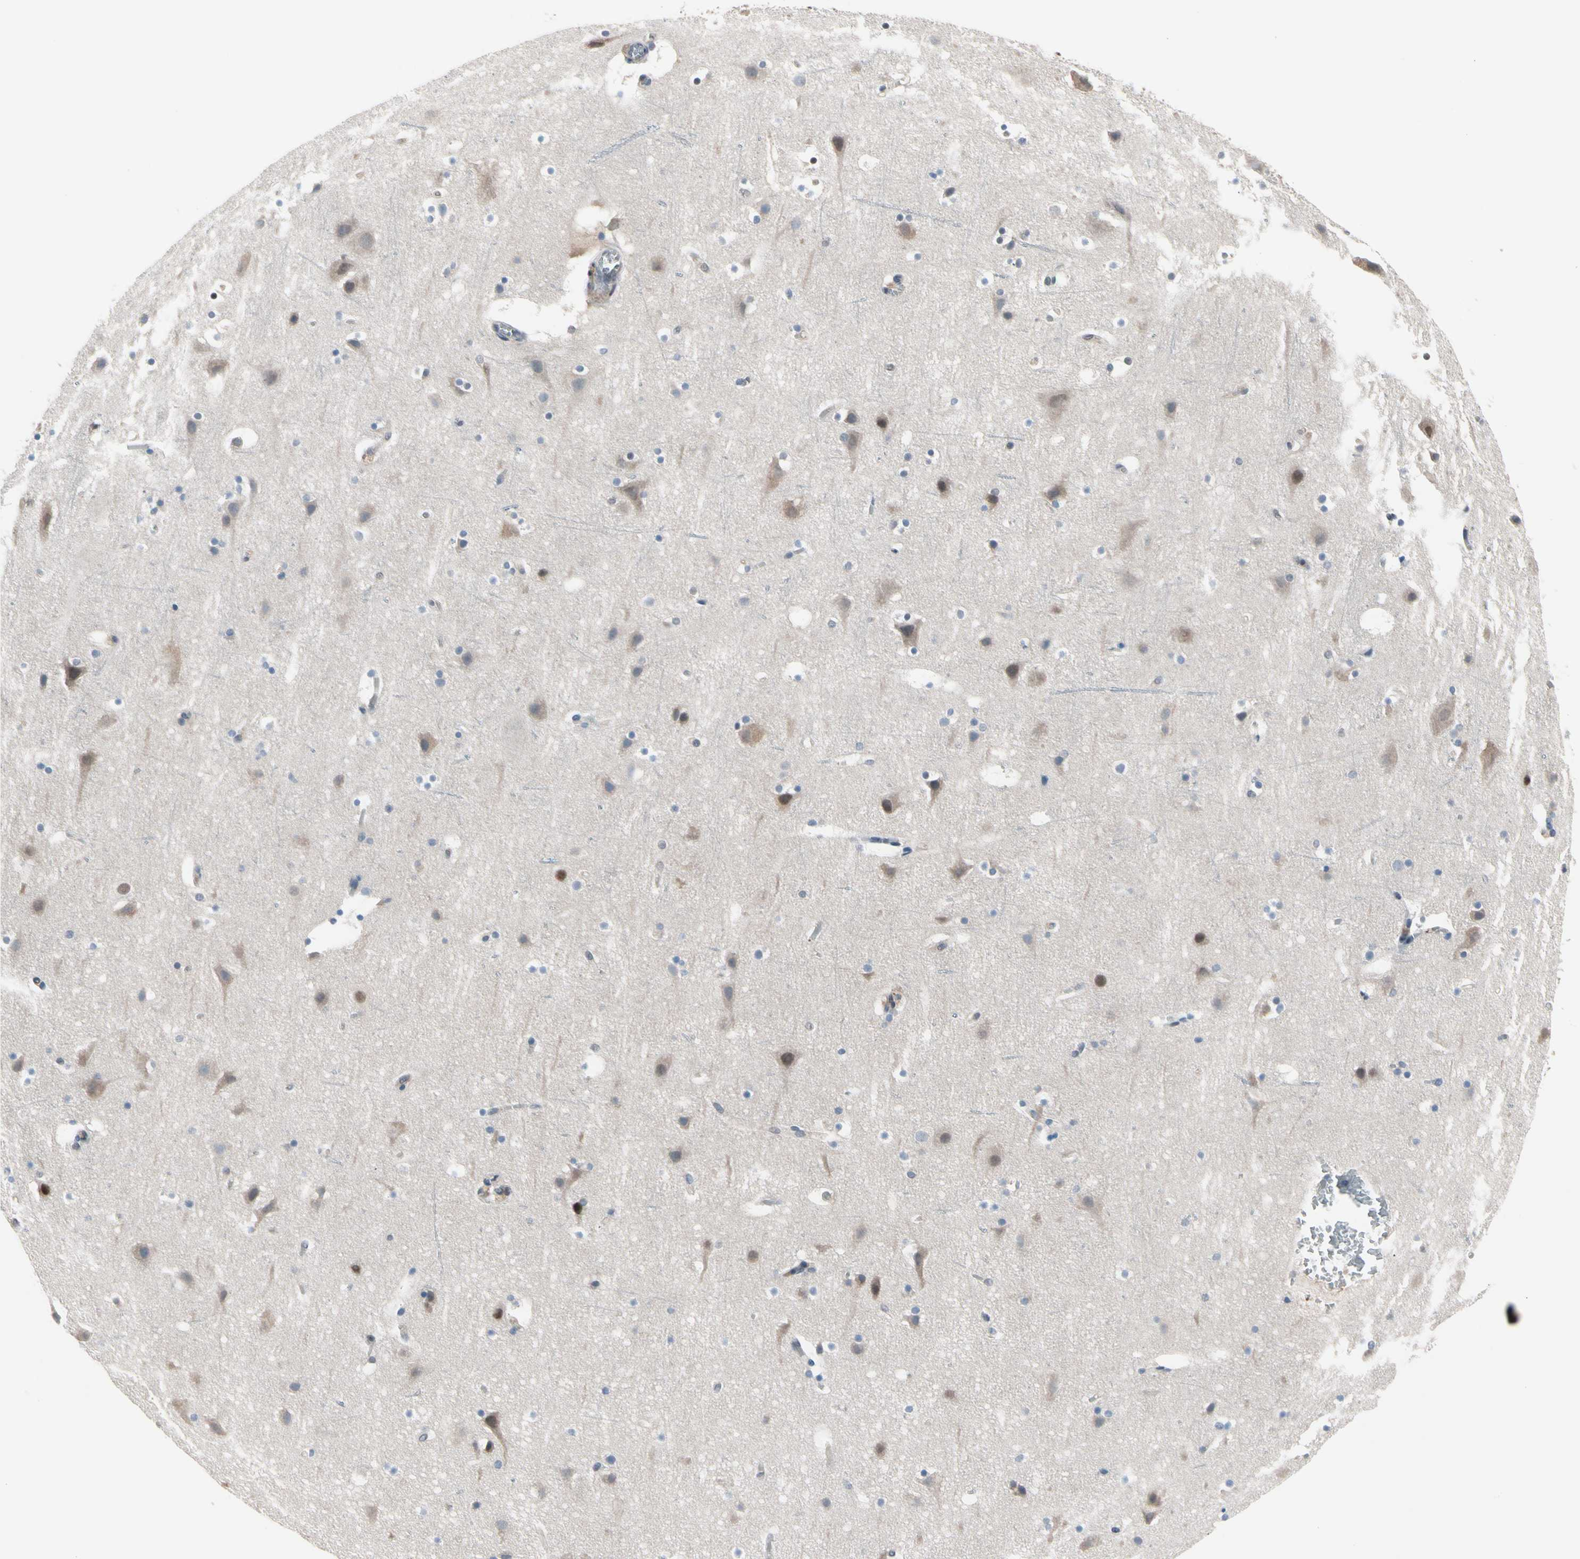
{"staining": {"intensity": "negative", "quantity": "none", "location": "none"}, "tissue": "cerebral cortex", "cell_type": "Endothelial cells", "image_type": "normal", "snomed": [{"axis": "morphology", "description": "Normal tissue, NOS"}, {"axis": "topography", "description": "Cerebral cortex"}], "caption": "An immunohistochemistry histopathology image of unremarkable cerebral cortex is shown. There is no staining in endothelial cells of cerebral cortex.", "gene": "ENSG00000256646", "patient": {"sex": "male", "age": 45}}